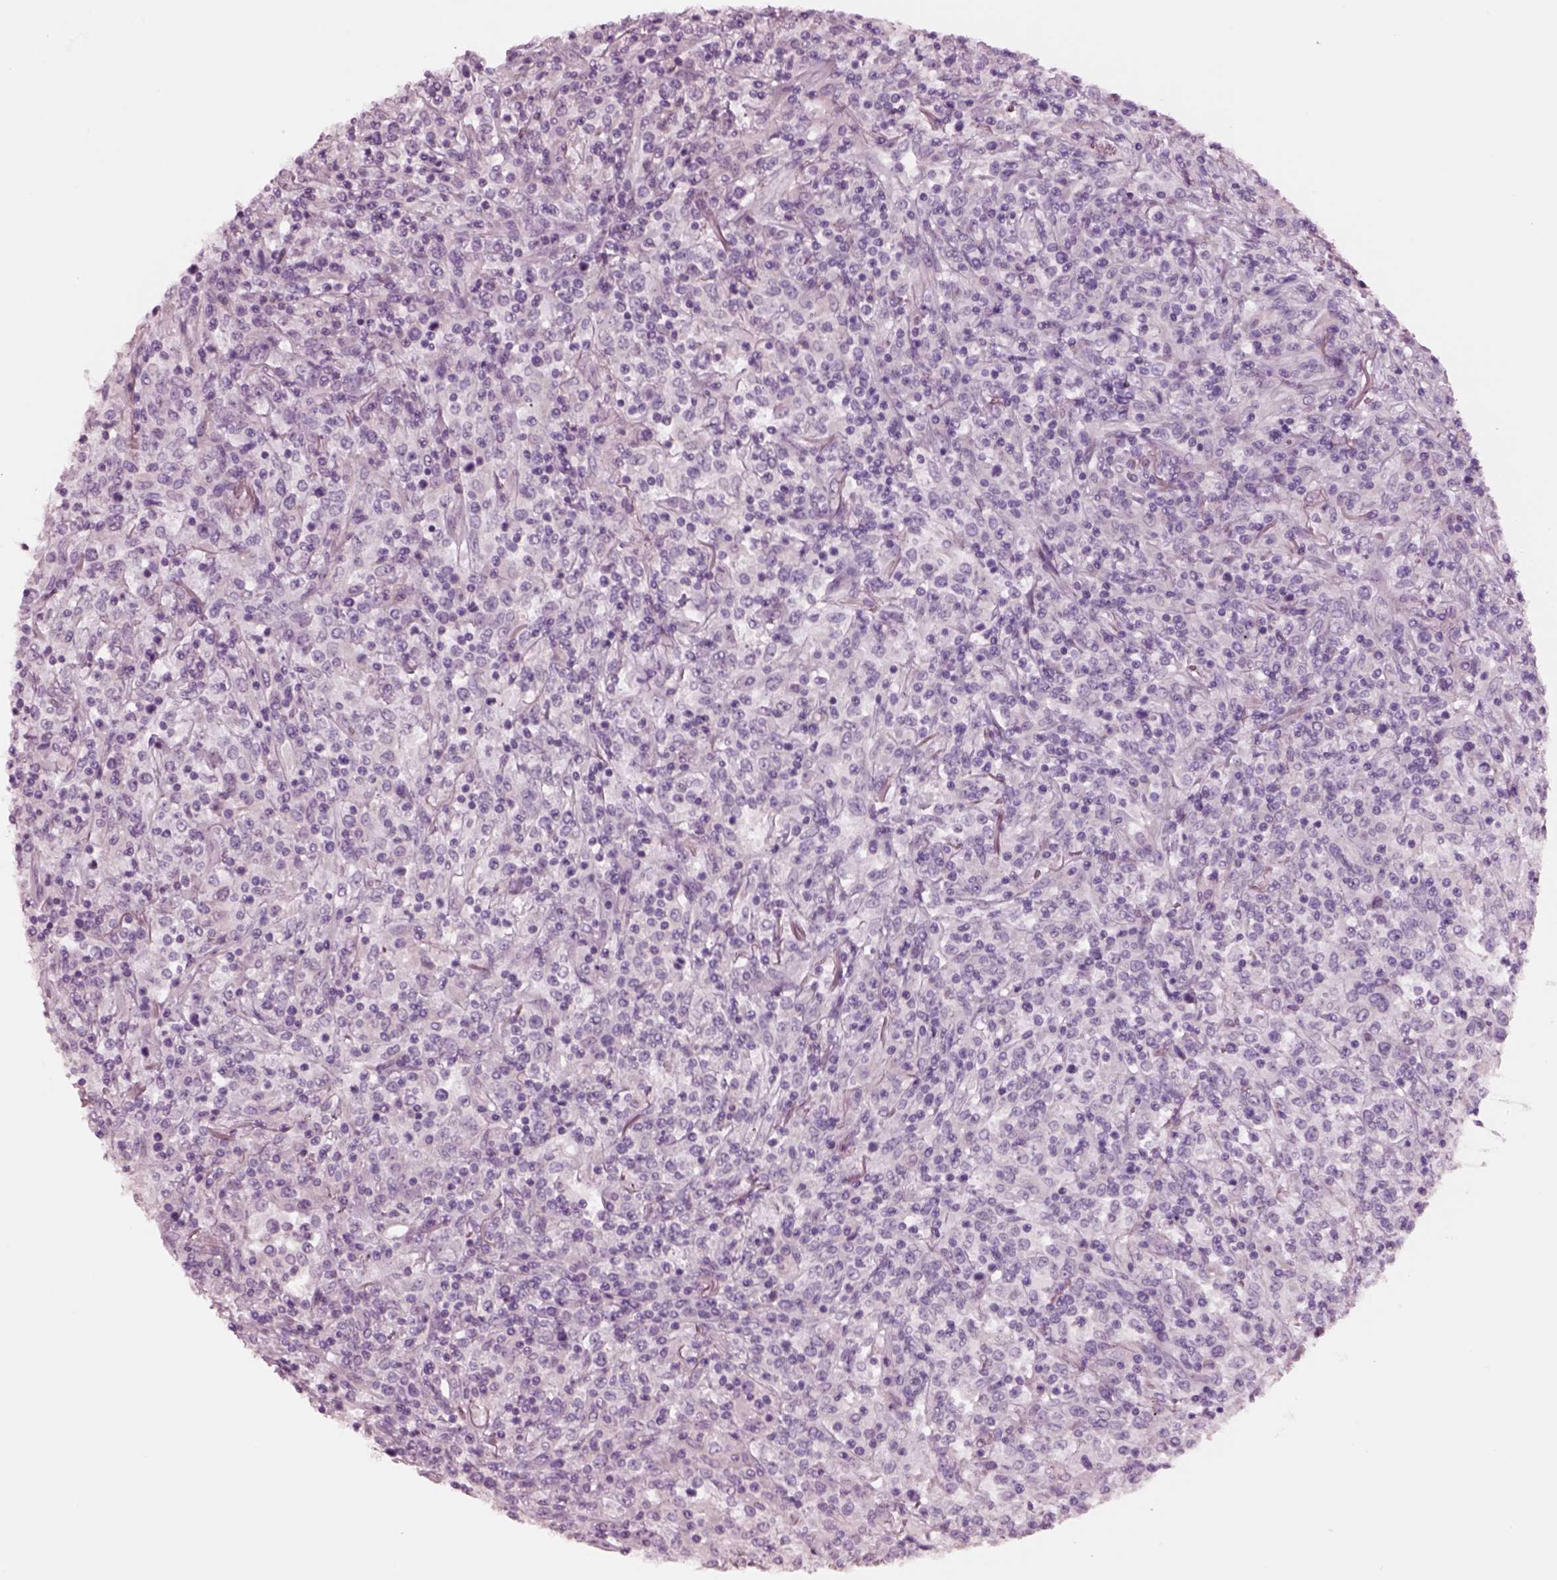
{"staining": {"intensity": "negative", "quantity": "none", "location": "none"}, "tissue": "lymphoma", "cell_type": "Tumor cells", "image_type": "cancer", "snomed": [{"axis": "morphology", "description": "Malignant lymphoma, non-Hodgkin's type, High grade"}, {"axis": "topography", "description": "Lung"}], "caption": "DAB (3,3'-diaminobenzidine) immunohistochemical staining of malignant lymphoma, non-Hodgkin's type (high-grade) displays no significant staining in tumor cells.", "gene": "NMRK2", "patient": {"sex": "male", "age": 79}}